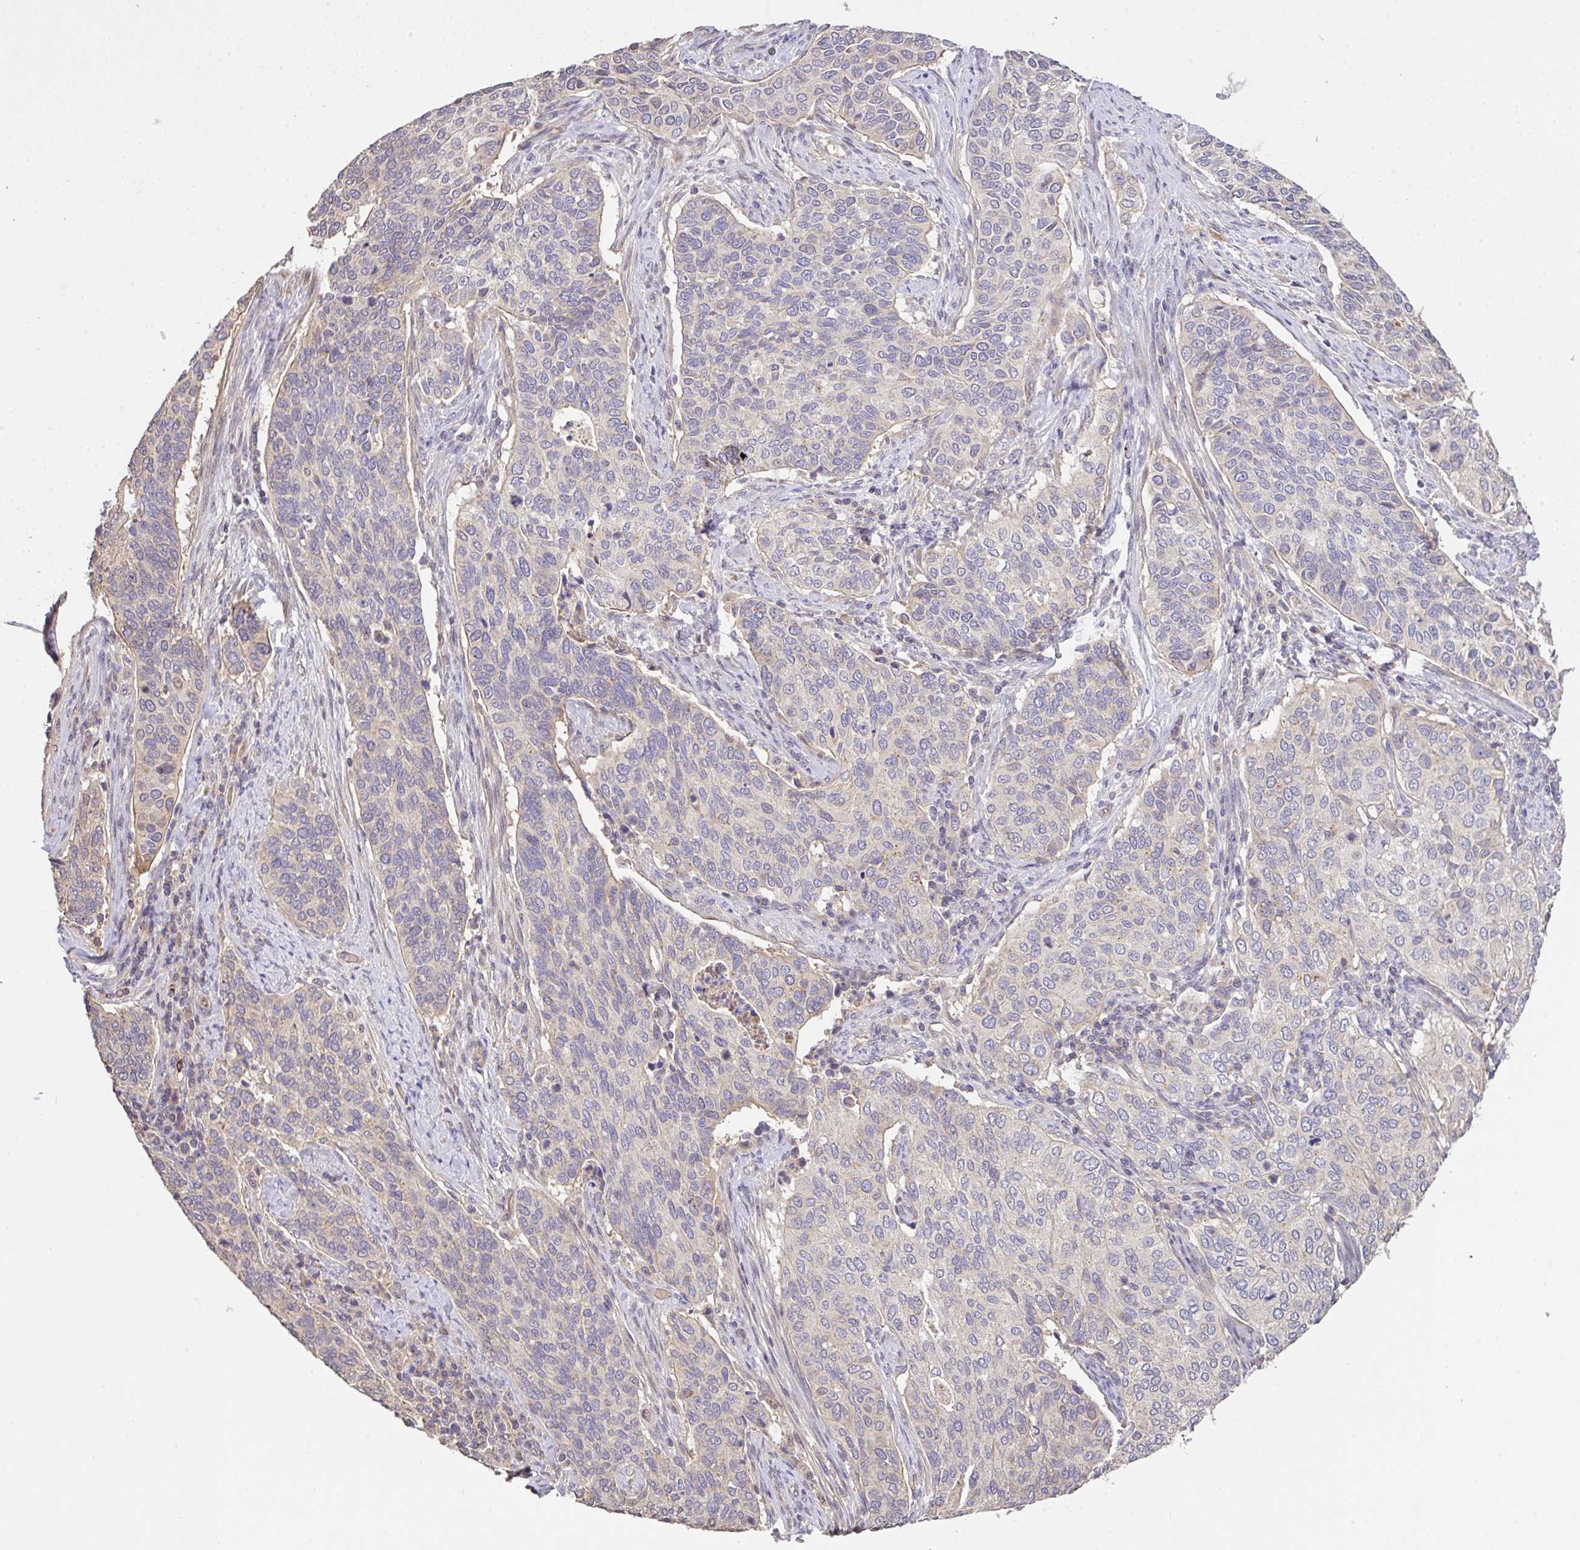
{"staining": {"intensity": "negative", "quantity": "none", "location": "none"}, "tissue": "cervical cancer", "cell_type": "Tumor cells", "image_type": "cancer", "snomed": [{"axis": "morphology", "description": "Squamous cell carcinoma, NOS"}, {"axis": "topography", "description": "Cervix"}], "caption": "Tumor cells show no significant positivity in cervical squamous cell carcinoma.", "gene": "C1QTNF9B", "patient": {"sex": "female", "age": 38}}